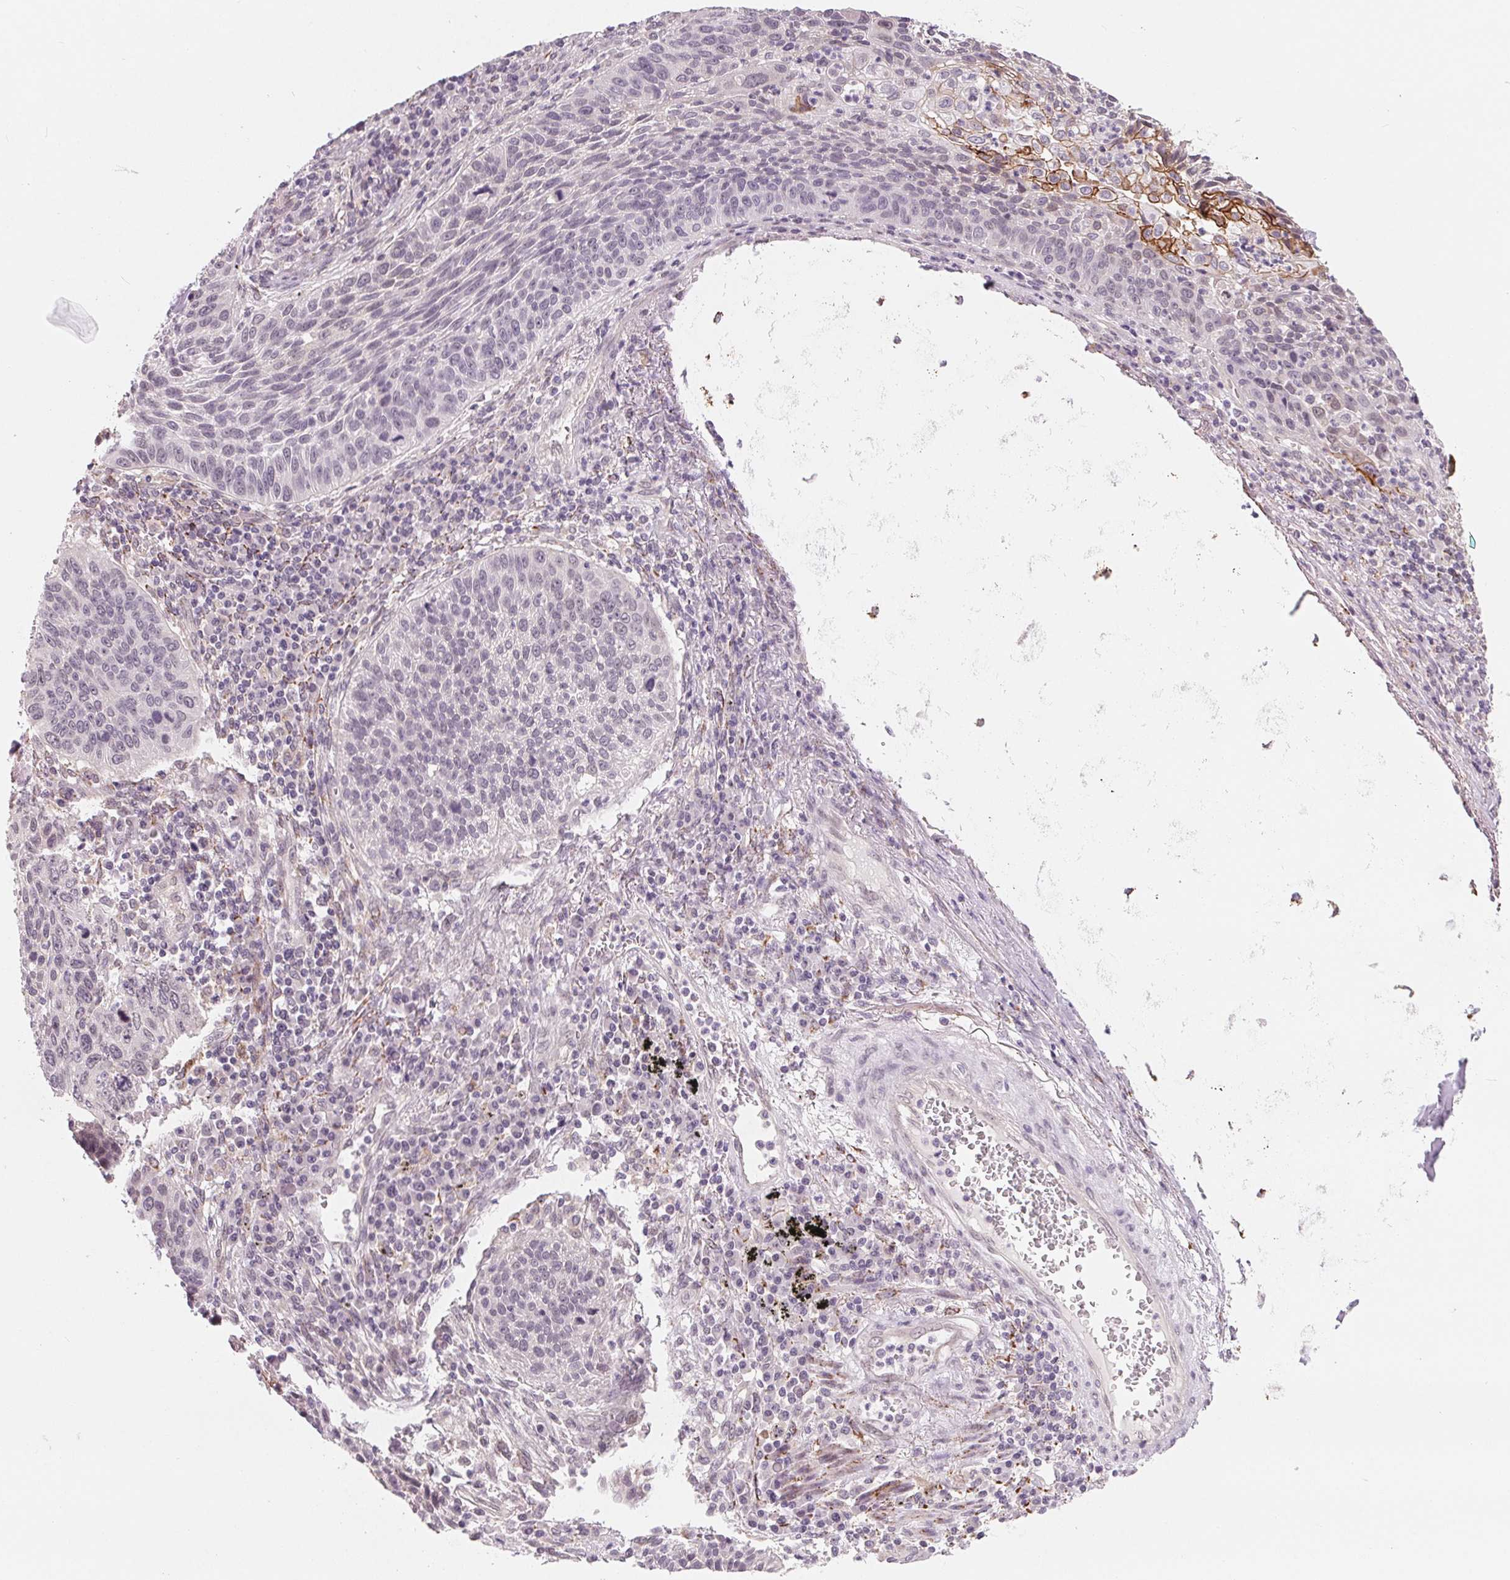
{"staining": {"intensity": "negative", "quantity": "none", "location": "none"}, "tissue": "lung cancer", "cell_type": "Tumor cells", "image_type": "cancer", "snomed": [{"axis": "morphology", "description": "Squamous cell carcinoma, NOS"}, {"axis": "morphology", "description": "Squamous cell carcinoma, metastatic, NOS"}, {"axis": "topography", "description": "Lung"}, {"axis": "topography", "description": "Pleura, NOS"}], "caption": "The micrograph reveals no significant expression in tumor cells of lung cancer.", "gene": "CFC1", "patient": {"sex": "male", "age": 72}}